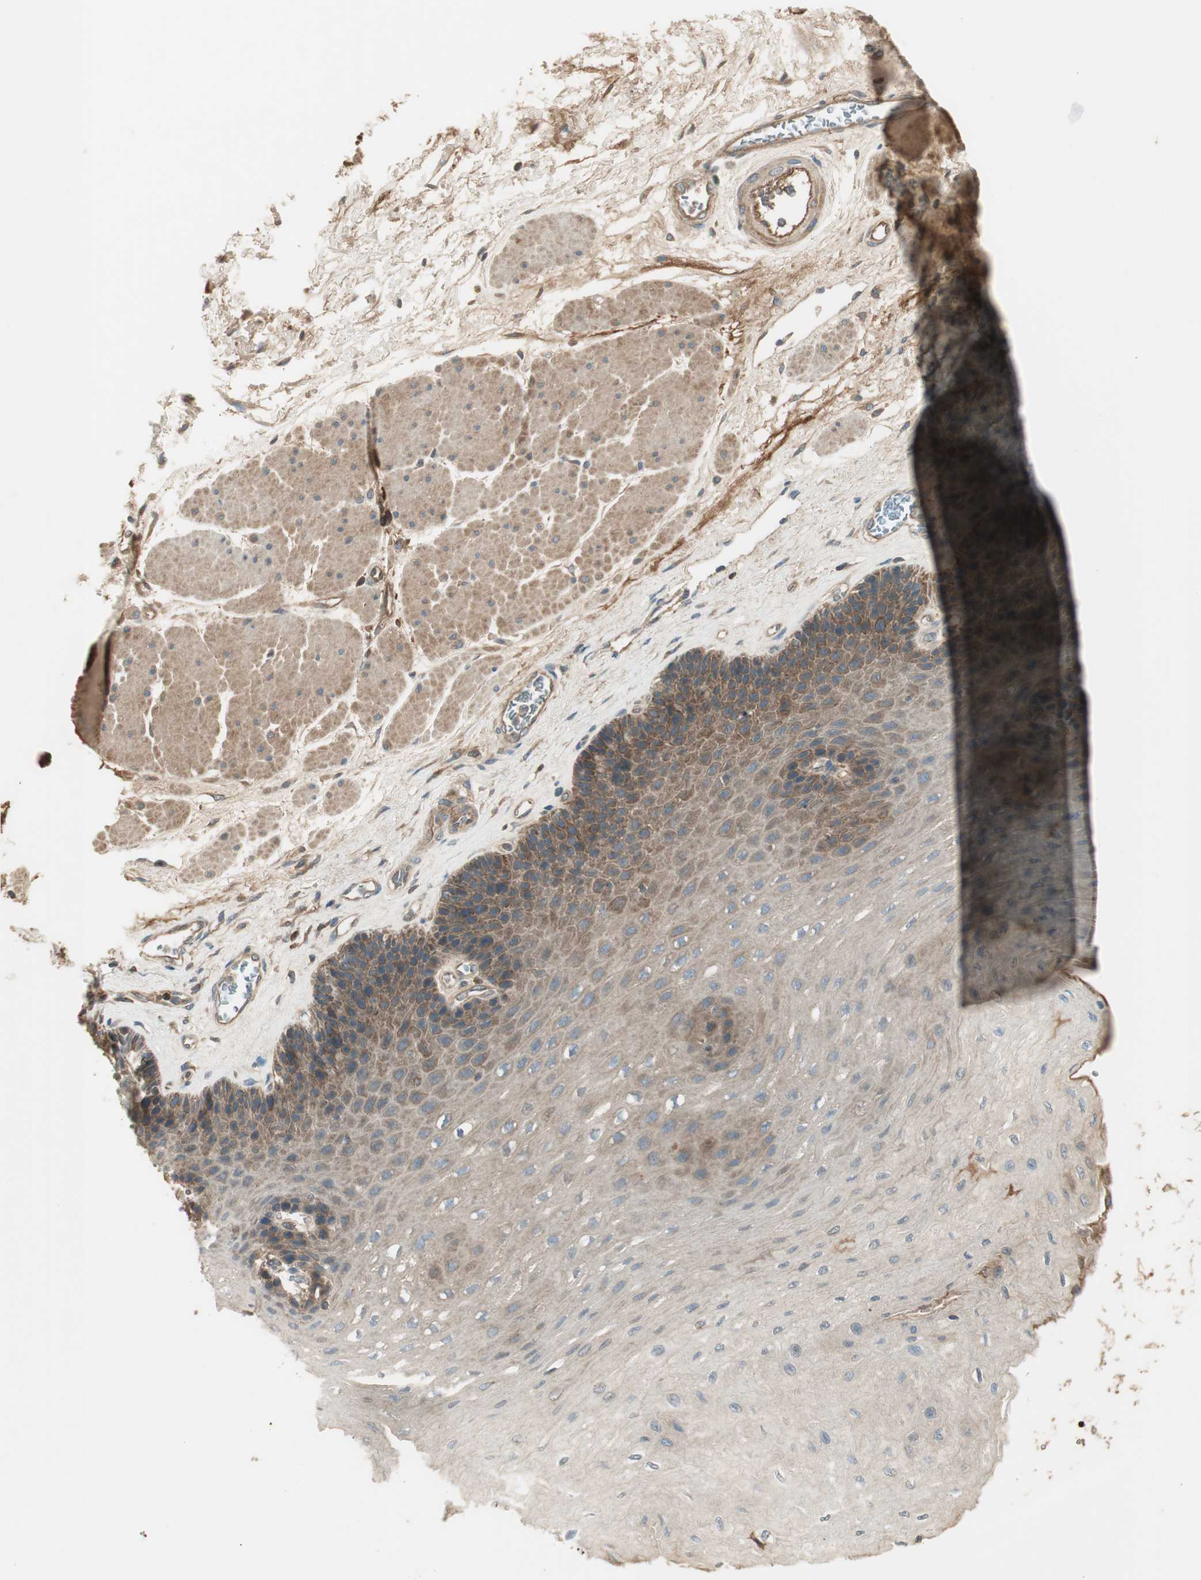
{"staining": {"intensity": "moderate", "quantity": "<25%", "location": "cytoplasmic/membranous"}, "tissue": "esophagus", "cell_type": "Squamous epithelial cells", "image_type": "normal", "snomed": [{"axis": "morphology", "description": "Normal tissue, NOS"}, {"axis": "topography", "description": "Esophagus"}], "caption": "This is a histology image of IHC staining of unremarkable esophagus, which shows moderate positivity in the cytoplasmic/membranous of squamous epithelial cells.", "gene": "PFDN5", "patient": {"sex": "female", "age": 72}}